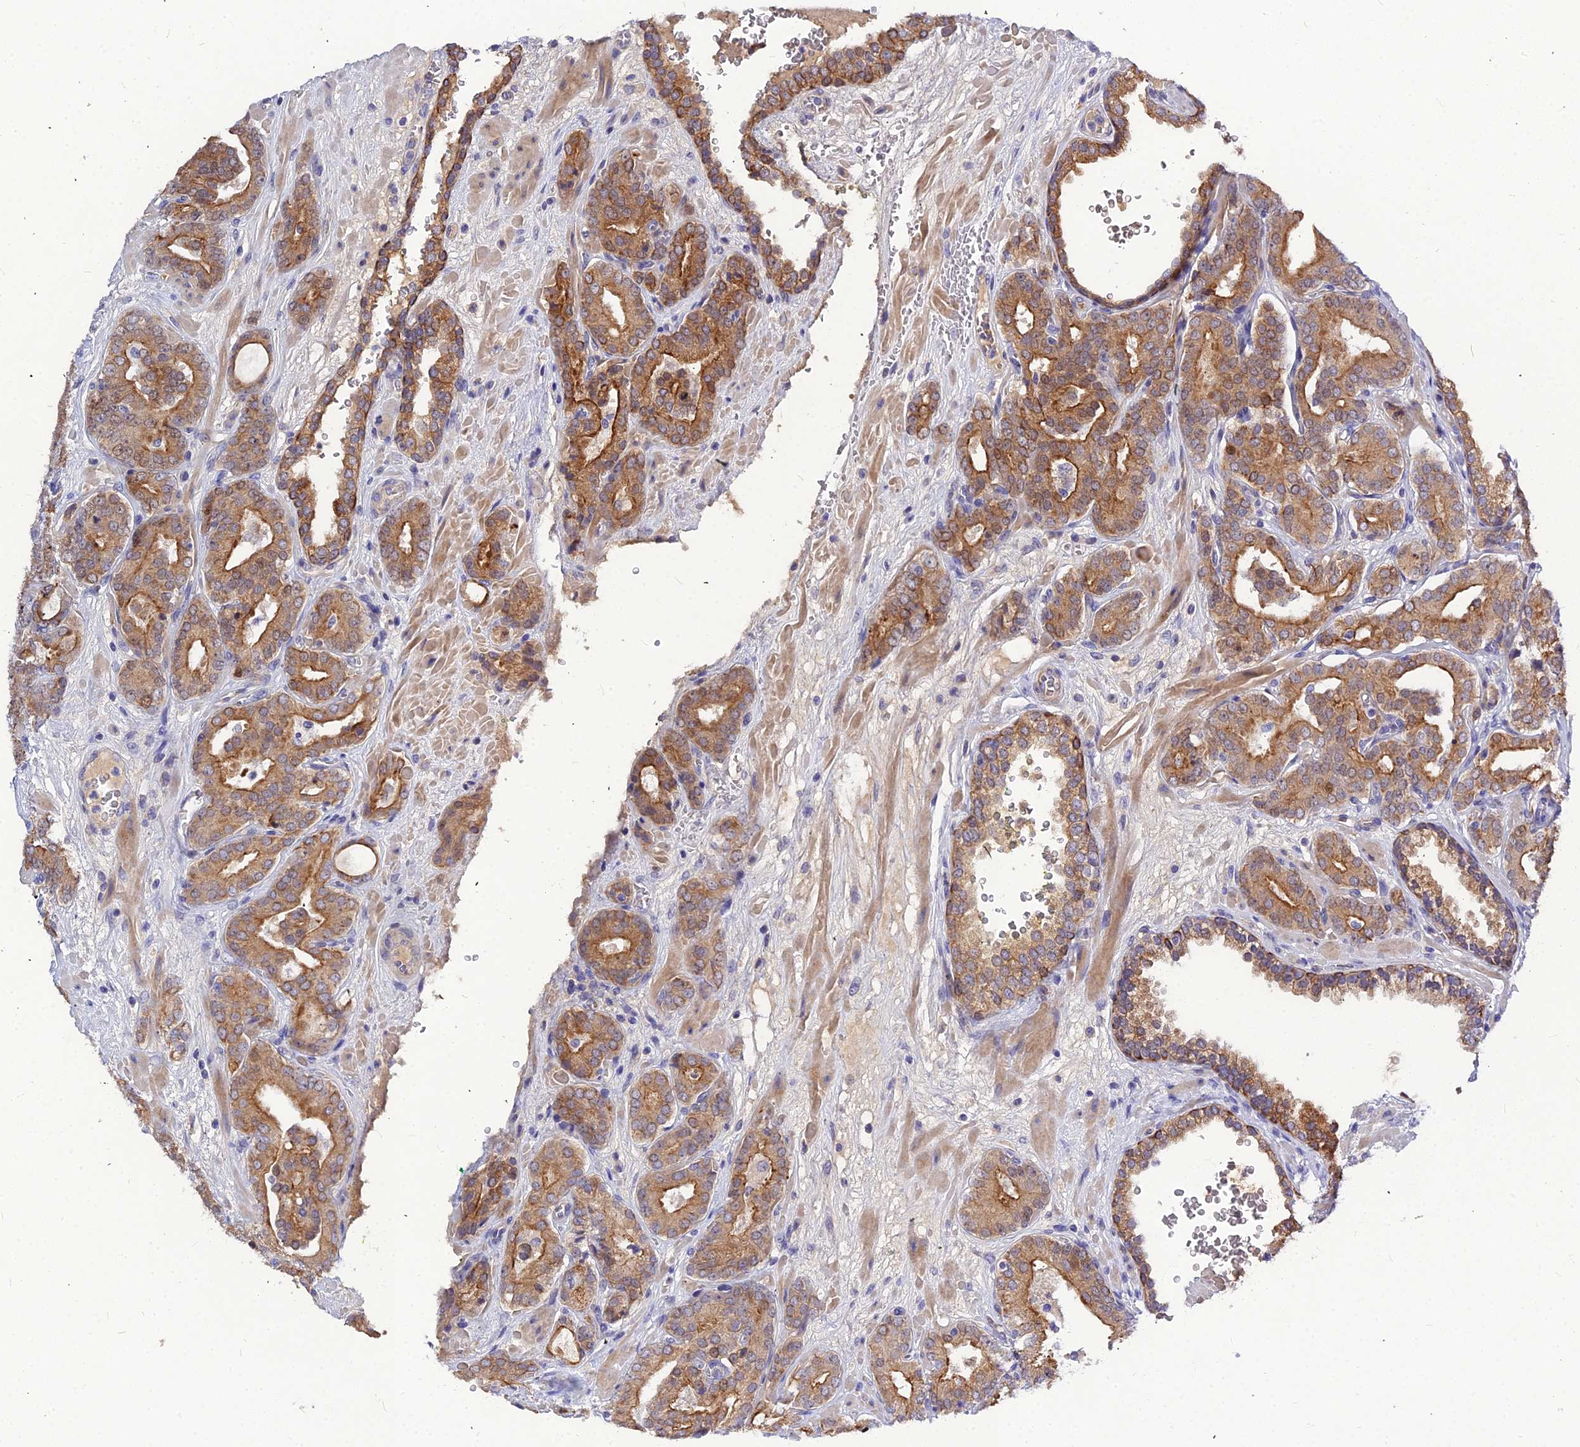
{"staining": {"intensity": "moderate", "quantity": ">75%", "location": "cytoplasmic/membranous"}, "tissue": "prostate cancer", "cell_type": "Tumor cells", "image_type": "cancer", "snomed": [{"axis": "morphology", "description": "Adenocarcinoma, High grade"}, {"axis": "topography", "description": "Prostate"}], "caption": "About >75% of tumor cells in high-grade adenocarcinoma (prostate) show moderate cytoplasmic/membranous protein expression as visualized by brown immunohistochemical staining.", "gene": "DMRTA1", "patient": {"sex": "male", "age": 66}}